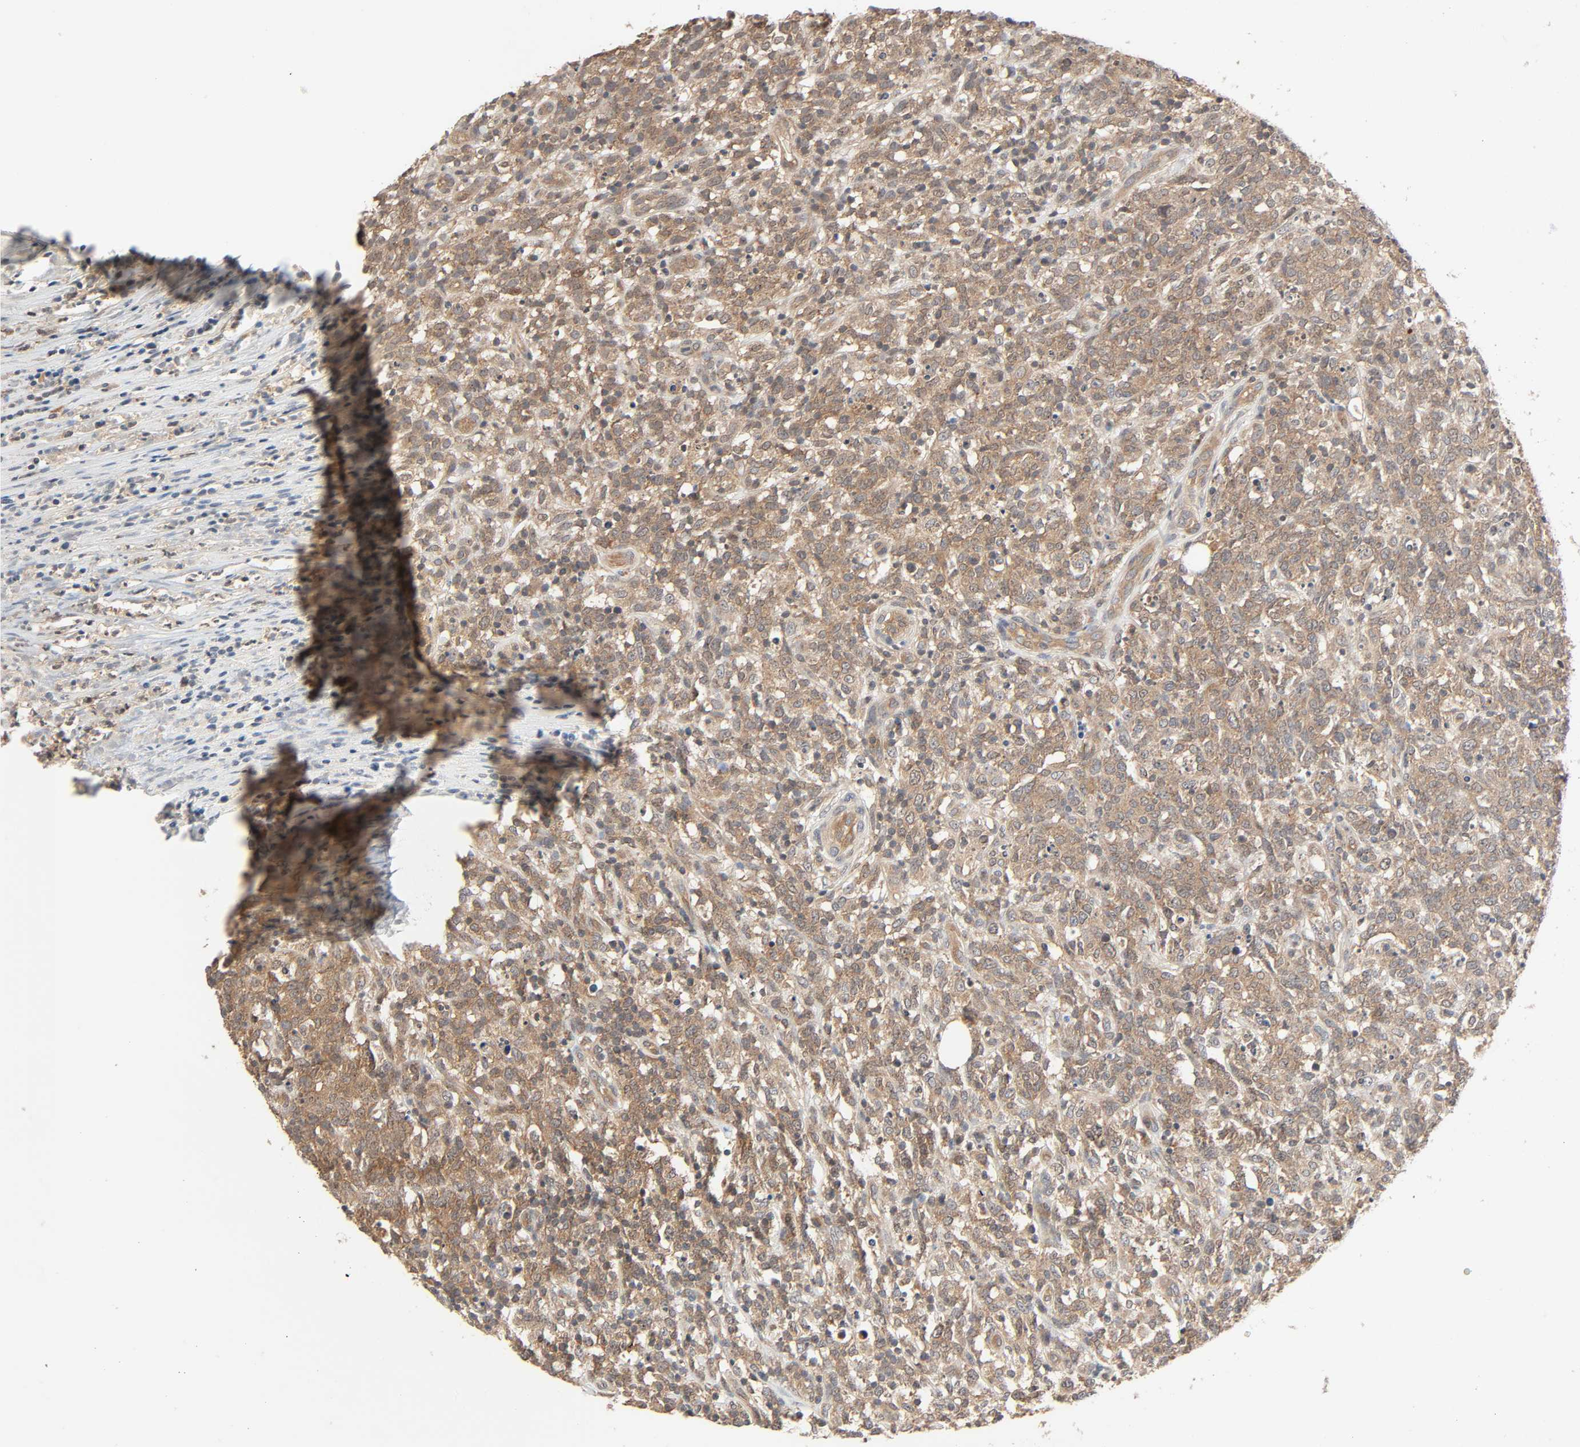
{"staining": {"intensity": "moderate", "quantity": ">75%", "location": "cytoplasmic/membranous"}, "tissue": "lymphoma", "cell_type": "Tumor cells", "image_type": "cancer", "snomed": [{"axis": "morphology", "description": "Malignant lymphoma, non-Hodgkin's type, High grade"}, {"axis": "topography", "description": "Lymph node"}], "caption": "This is a histology image of IHC staining of lymphoma, which shows moderate staining in the cytoplasmic/membranous of tumor cells.", "gene": "PPP2R1B", "patient": {"sex": "female", "age": 73}}